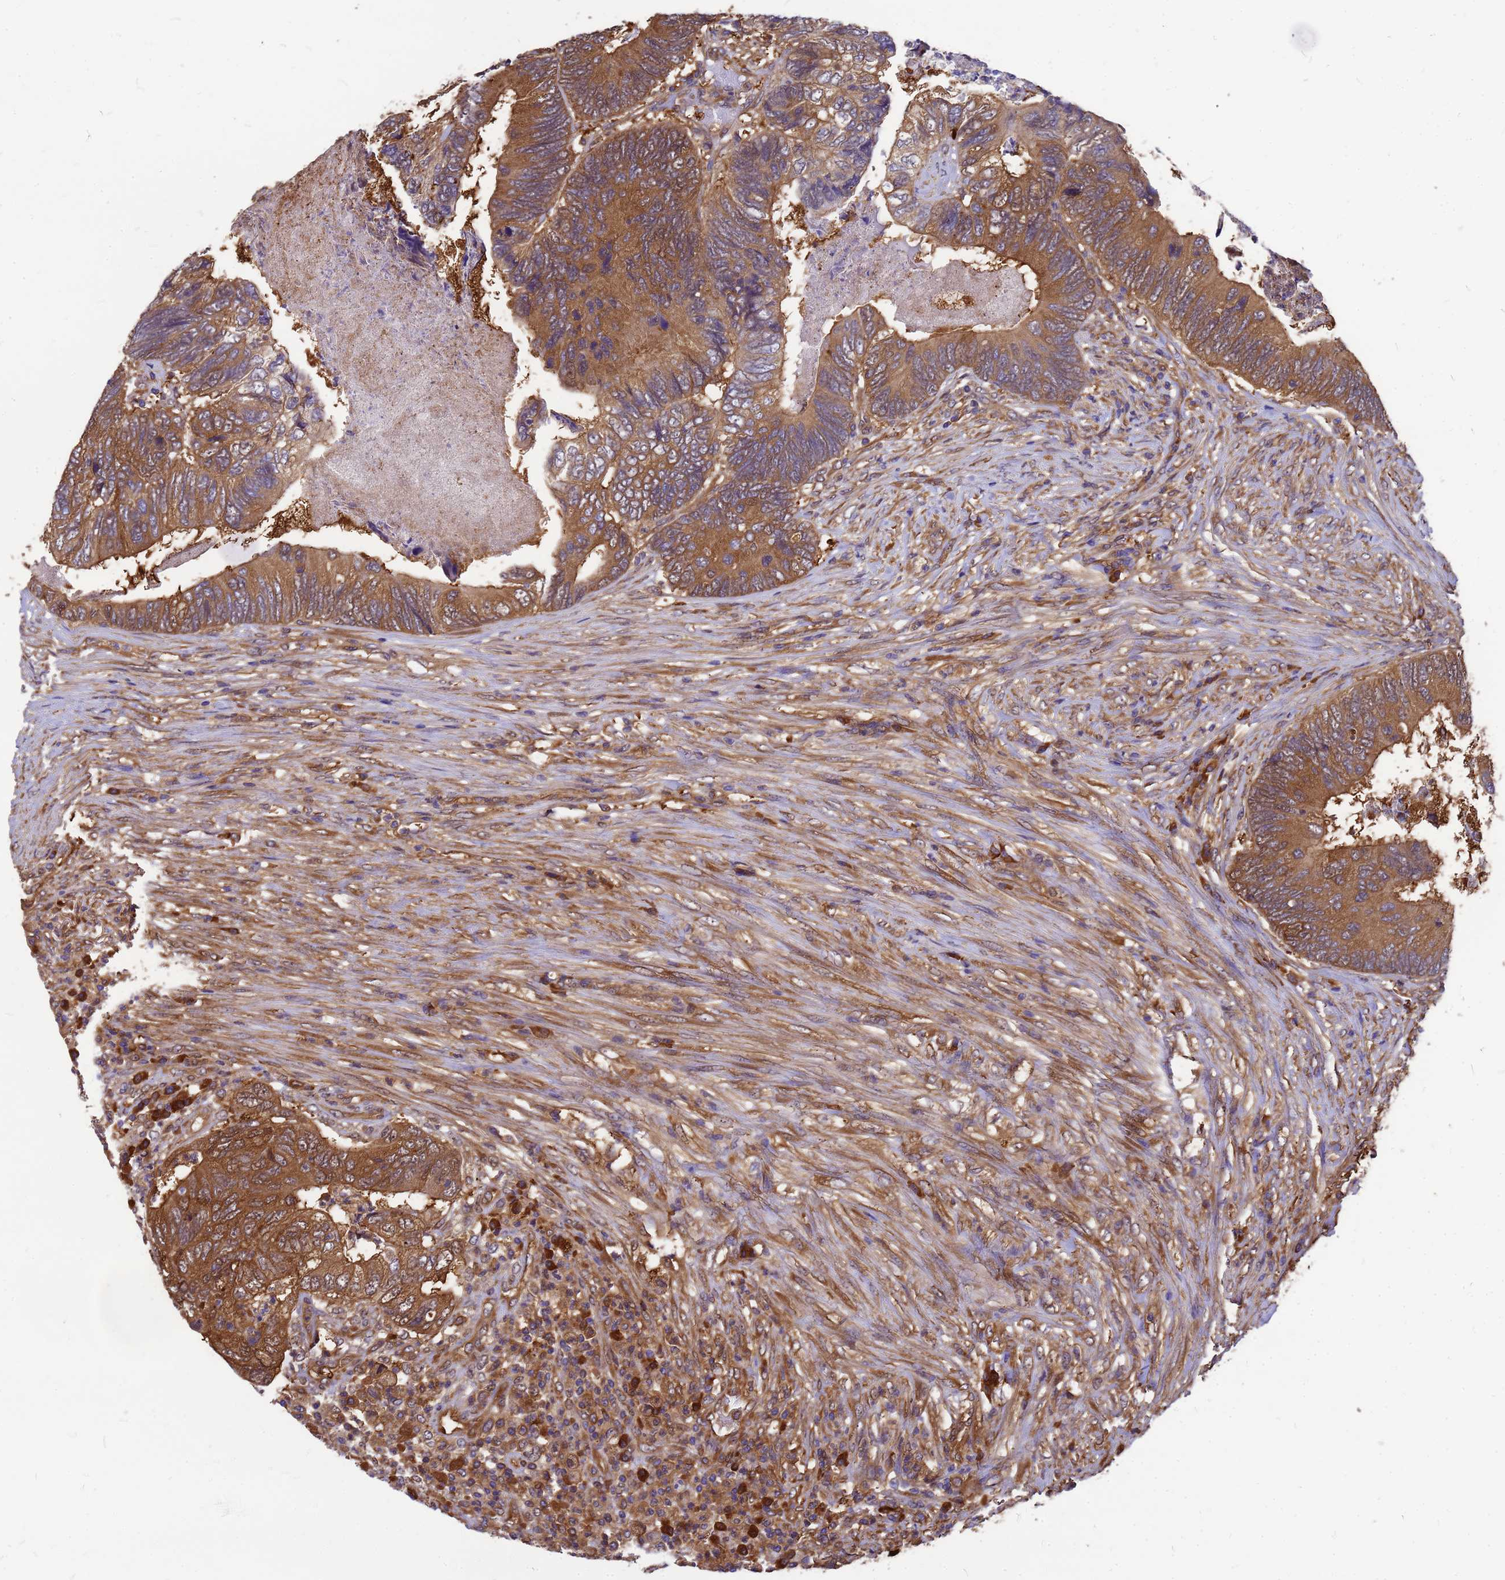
{"staining": {"intensity": "moderate", "quantity": ">75%", "location": "cytoplasmic/membranous"}, "tissue": "colorectal cancer", "cell_type": "Tumor cells", "image_type": "cancer", "snomed": [{"axis": "morphology", "description": "Adenocarcinoma, NOS"}, {"axis": "topography", "description": "Colon"}], "caption": "This photomicrograph shows IHC staining of human colorectal cancer, with medium moderate cytoplasmic/membranous staining in approximately >75% of tumor cells.", "gene": "GID4", "patient": {"sex": "female", "age": 67}}